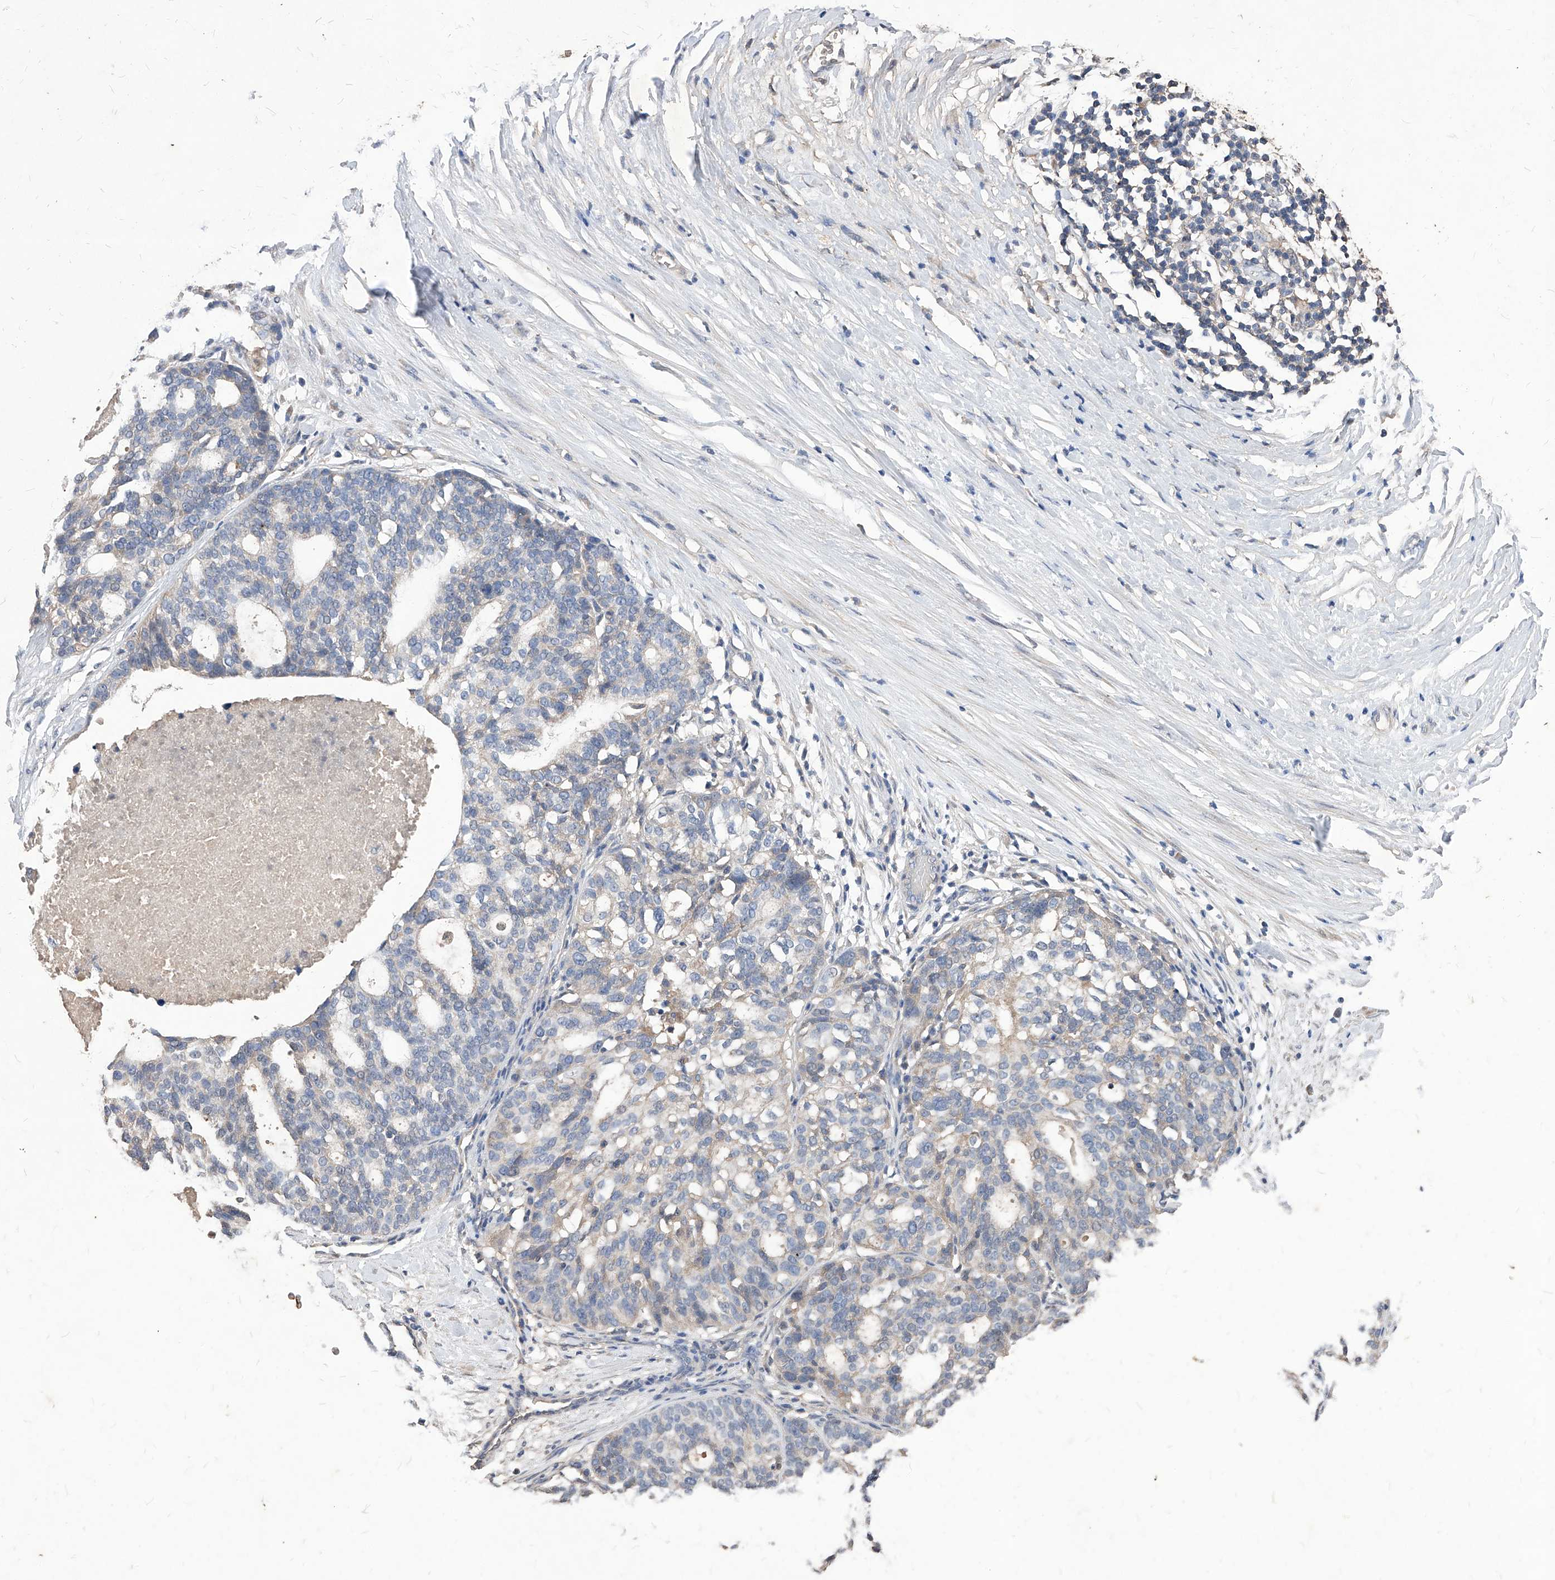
{"staining": {"intensity": "negative", "quantity": "none", "location": "none"}, "tissue": "ovarian cancer", "cell_type": "Tumor cells", "image_type": "cancer", "snomed": [{"axis": "morphology", "description": "Cystadenocarcinoma, serous, NOS"}, {"axis": "topography", "description": "Ovary"}], "caption": "The micrograph shows no staining of tumor cells in ovarian serous cystadenocarcinoma.", "gene": "SYNGR1", "patient": {"sex": "female", "age": 59}}